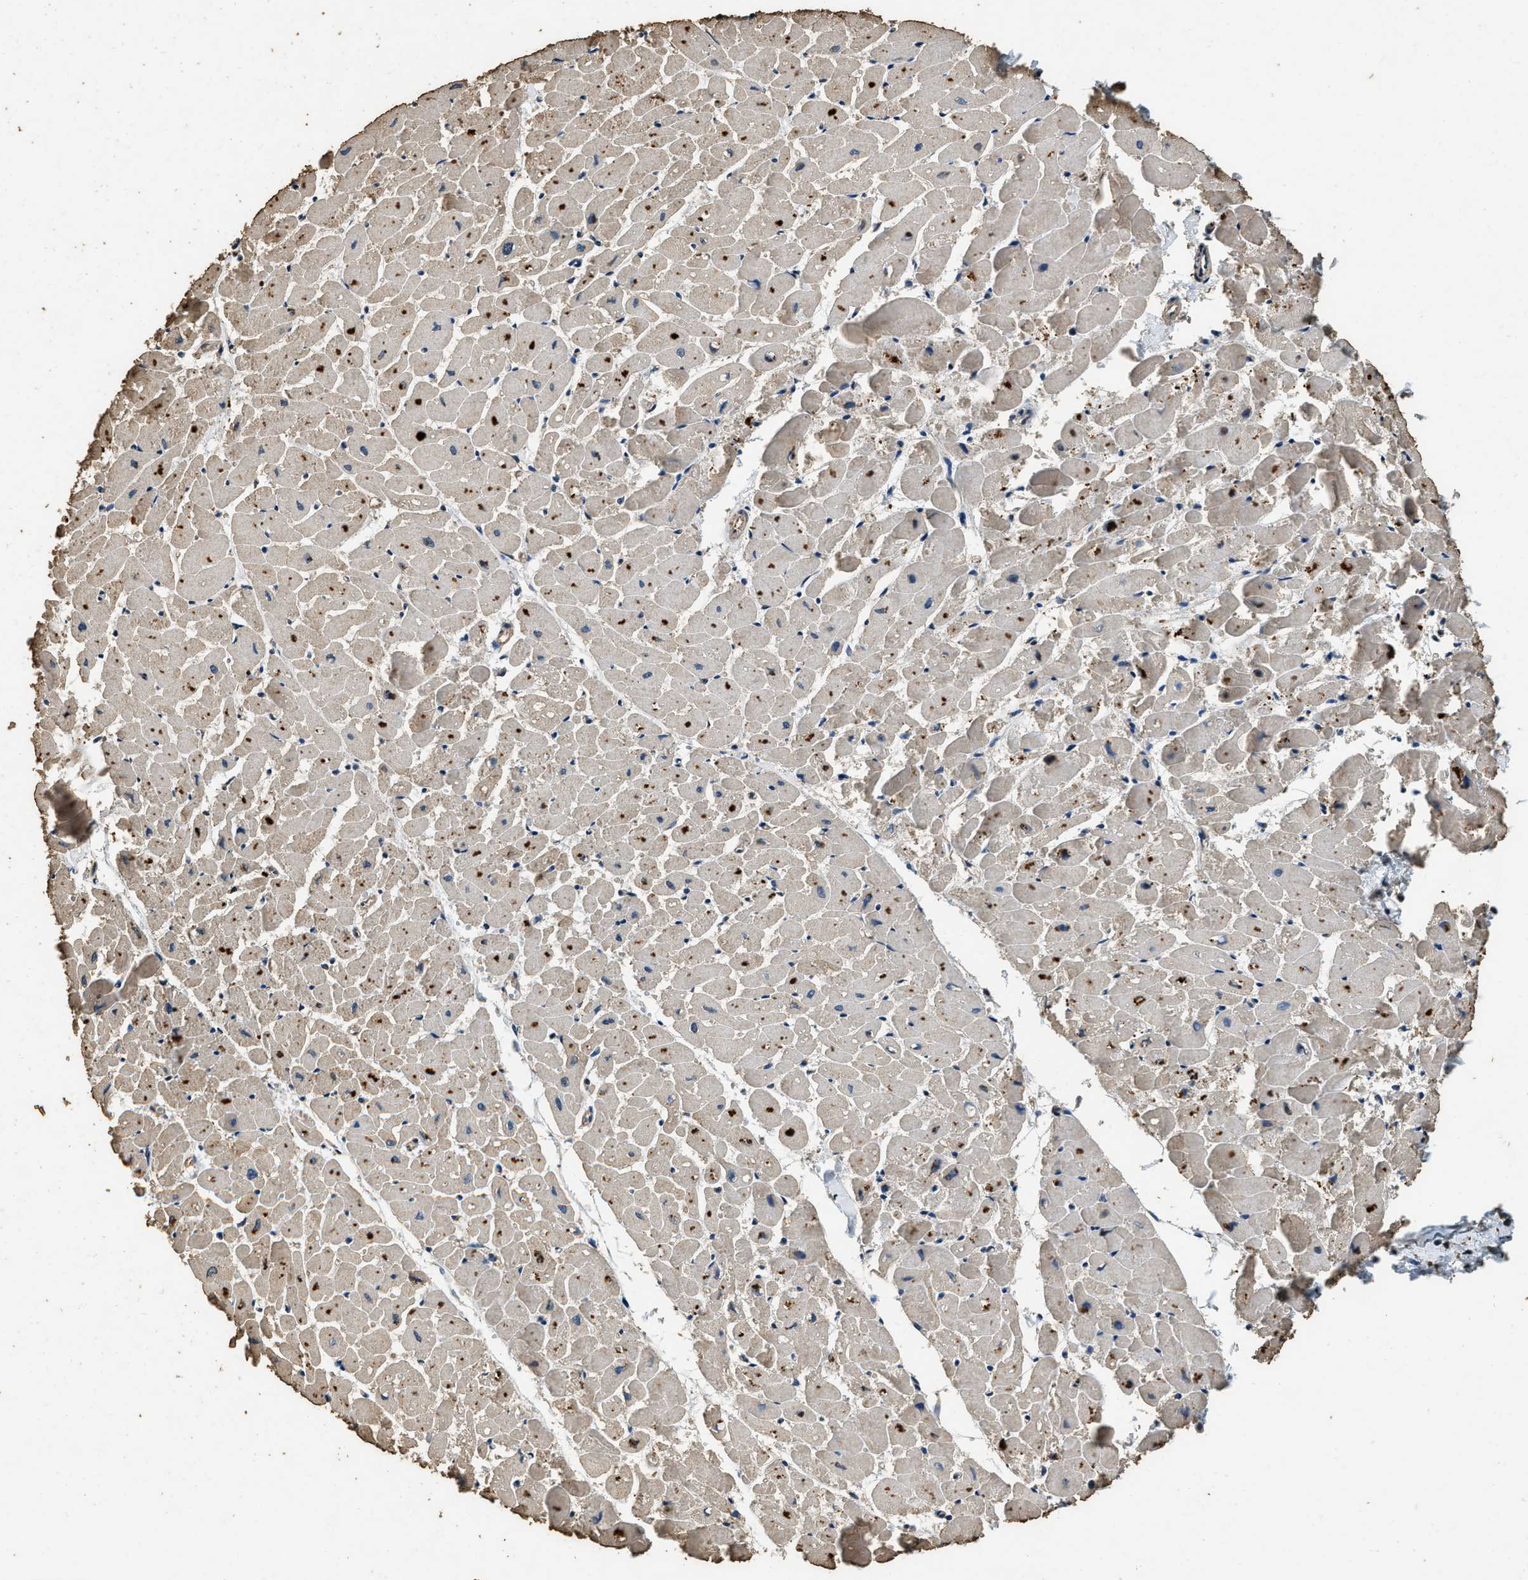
{"staining": {"intensity": "moderate", "quantity": ">75%", "location": "cytoplasmic/membranous"}, "tissue": "heart muscle", "cell_type": "Cardiomyocytes", "image_type": "normal", "snomed": [{"axis": "morphology", "description": "Normal tissue, NOS"}, {"axis": "topography", "description": "Heart"}], "caption": "Protein expression analysis of normal human heart muscle reveals moderate cytoplasmic/membranous expression in approximately >75% of cardiomyocytes. (brown staining indicates protein expression, while blue staining denotes nuclei).", "gene": "MIB1", "patient": {"sex": "female", "age": 19}}